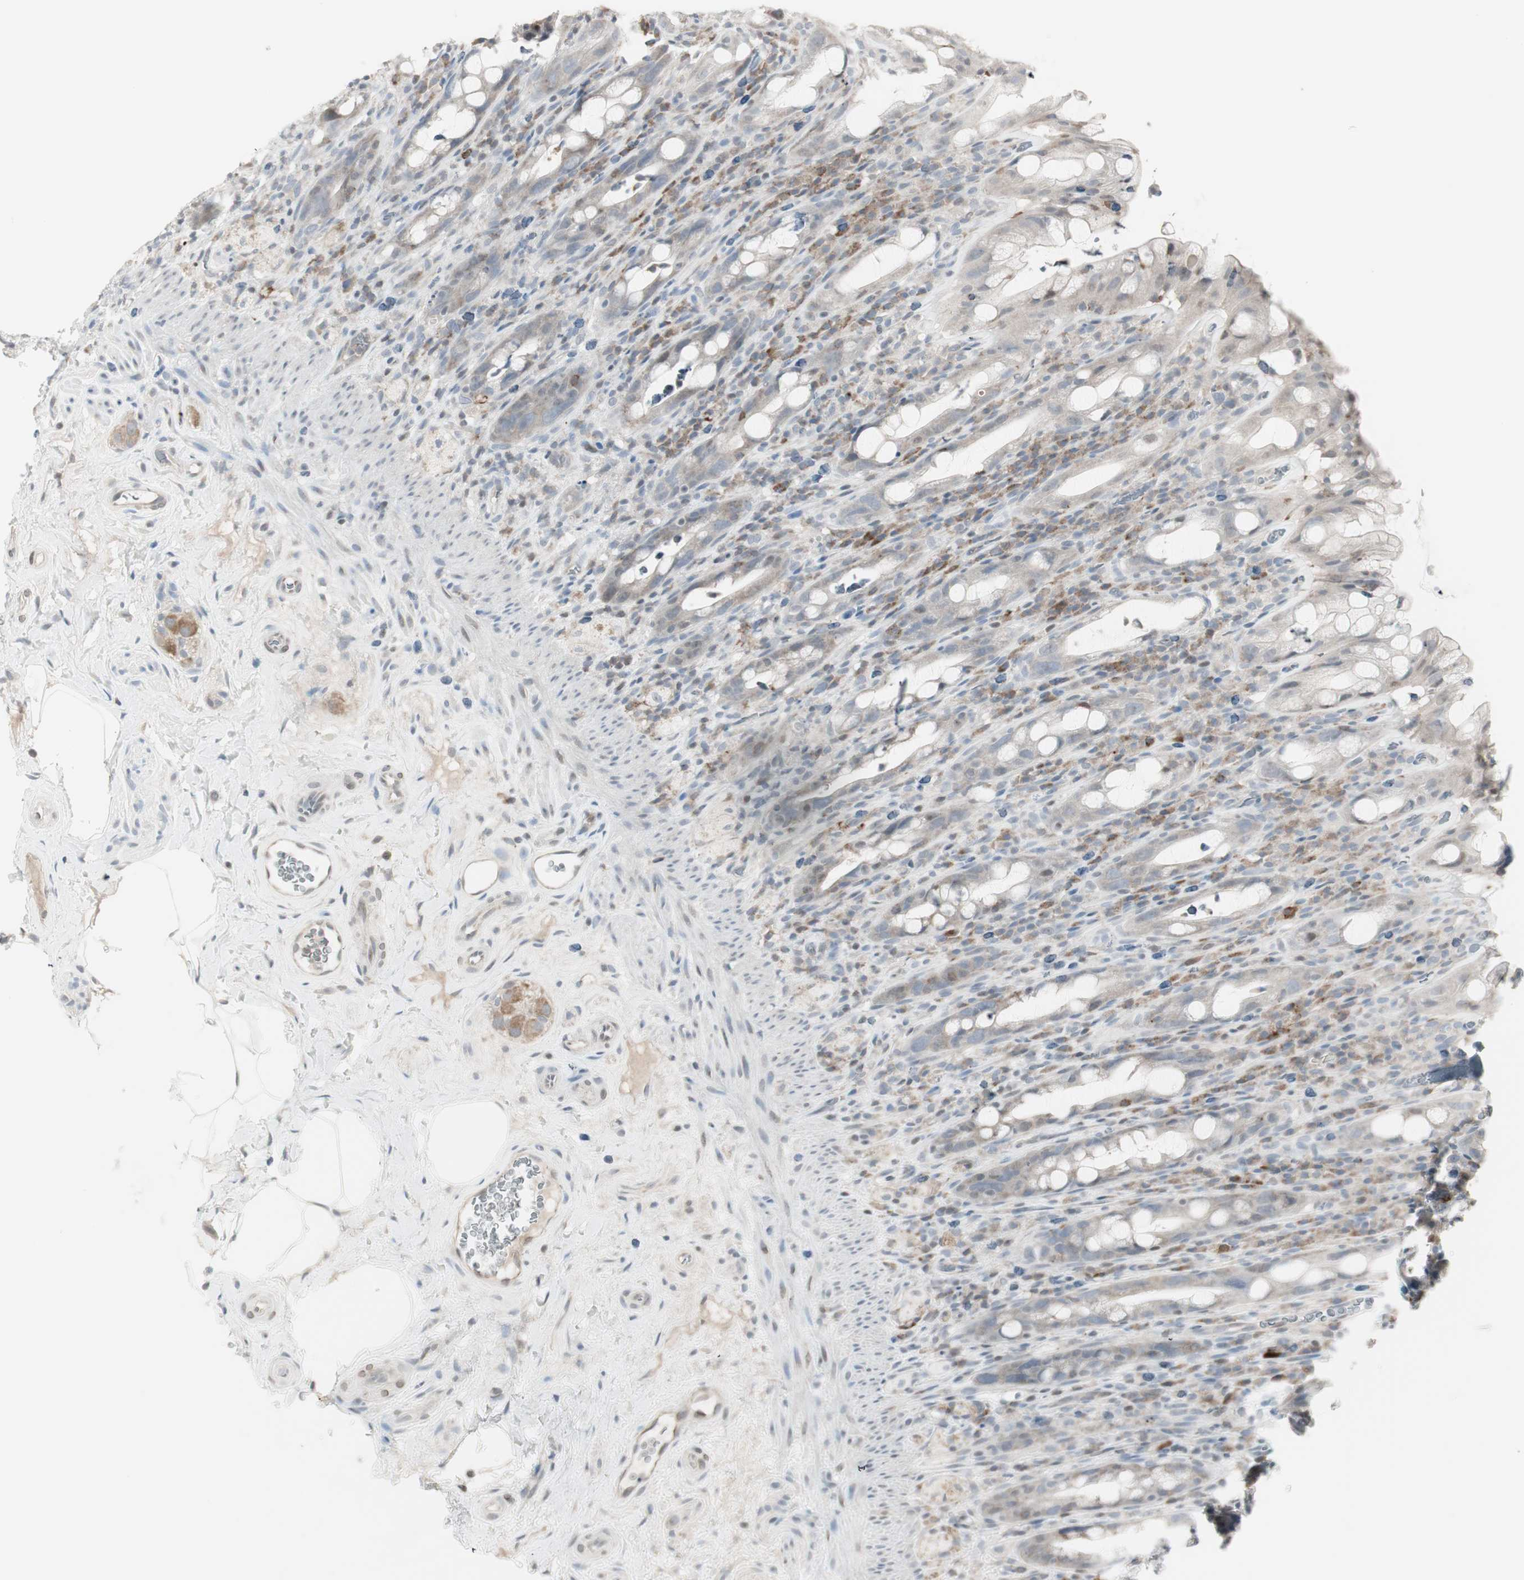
{"staining": {"intensity": "negative", "quantity": "none", "location": "none"}, "tissue": "rectum", "cell_type": "Glandular cells", "image_type": "normal", "snomed": [{"axis": "morphology", "description": "Normal tissue, NOS"}, {"axis": "topography", "description": "Rectum"}], "caption": "Image shows no significant protein positivity in glandular cells of normal rectum. The staining was performed using DAB to visualize the protein expression in brown, while the nuclei were stained in blue with hematoxylin (Magnification: 20x).", "gene": "MAP4K4", "patient": {"sex": "male", "age": 44}}